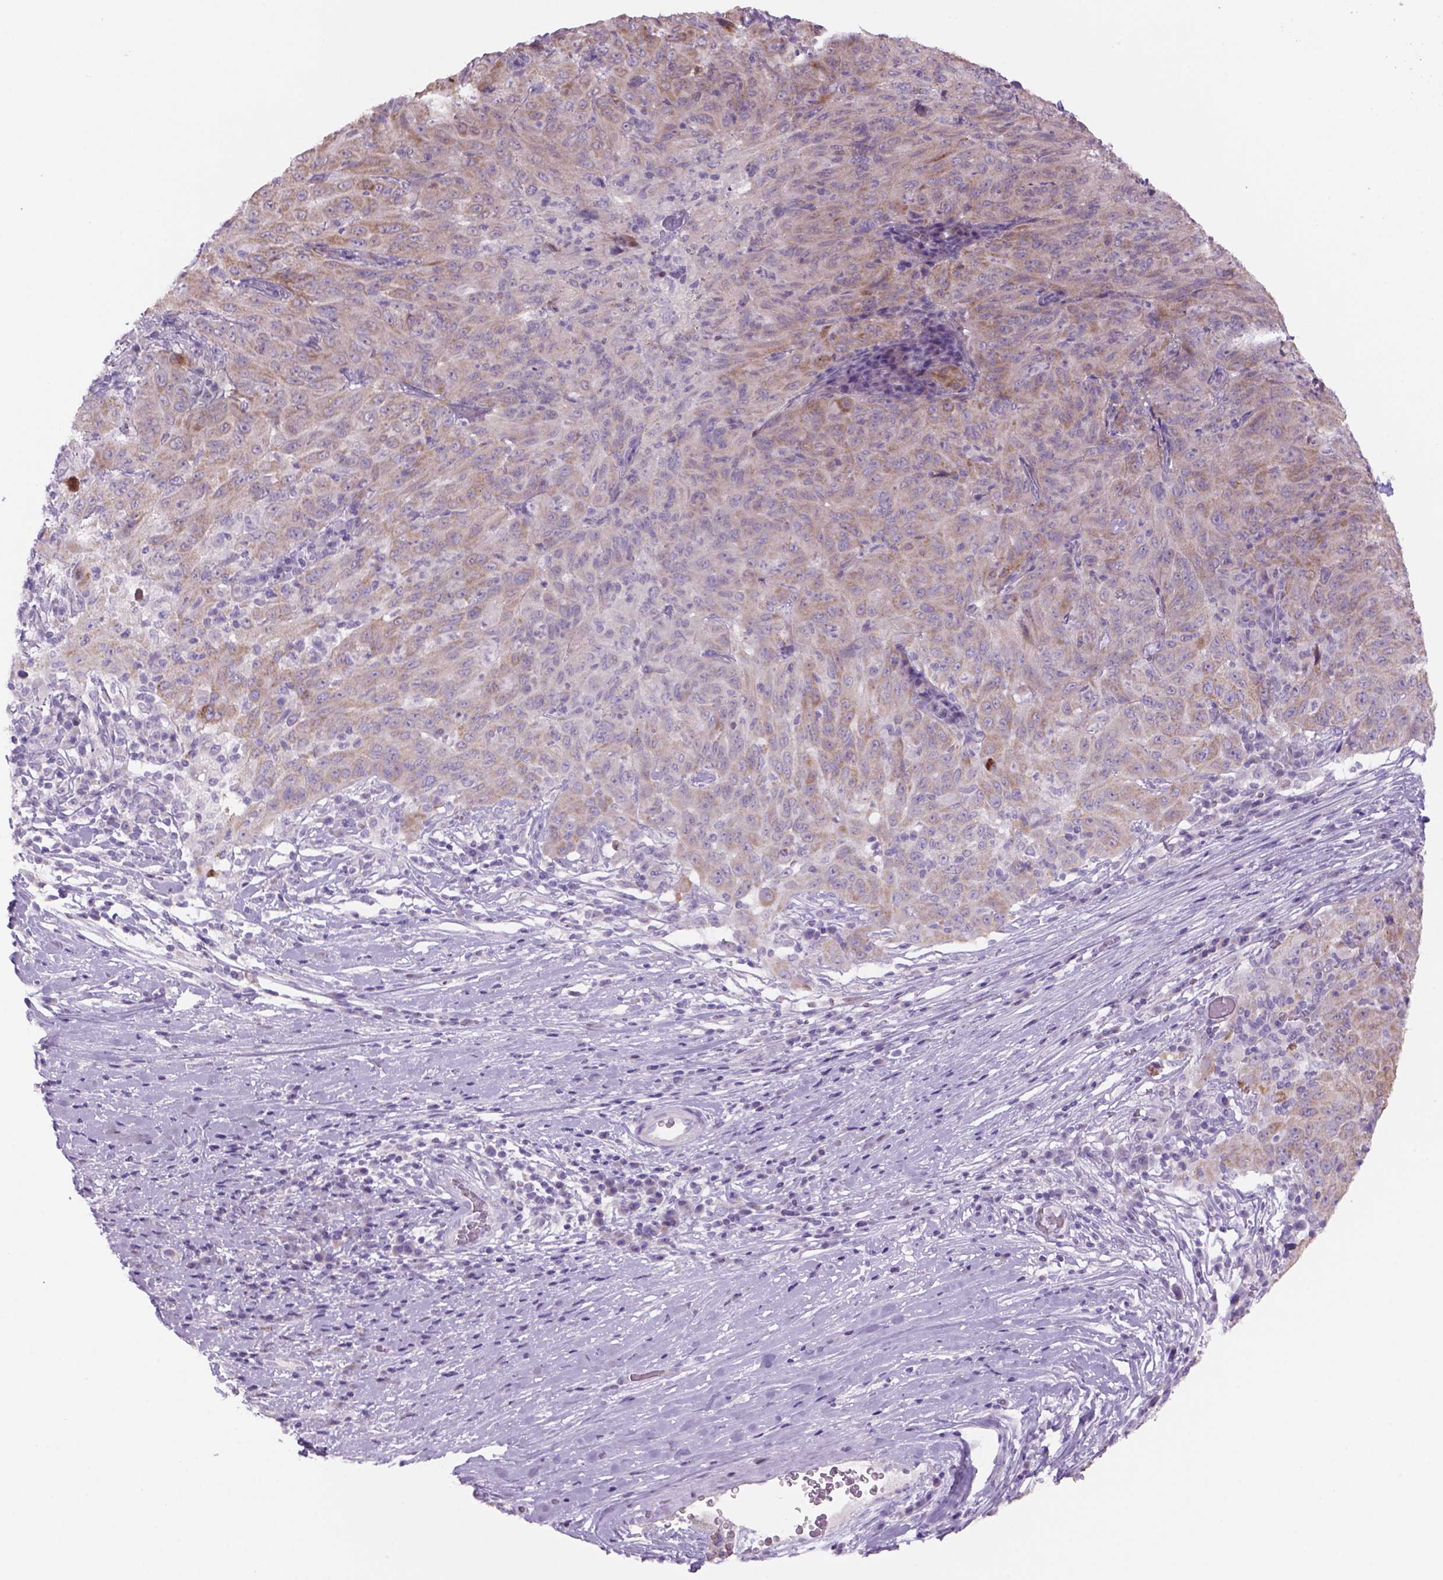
{"staining": {"intensity": "weak", "quantity": "25%-75%", "location": "cytoplasmic/membranous"}, "tissue": "pancreatic cancer", "cell_type": "Tumor cells", "image_type": "cancer", "snomed": [{"axis": "morphology", "description": "Adenocarcinoma, NOS"}, {"axis": "topography", "description": "Pancreas"}], "caption": "A micrograph showing weak cytoplasmic/membranous staining in approximately 25%-75% of tumor cells in pancreatic cancer (adenocarcinoma), as visualized by brown immunohistochemical staining.", "gene": "ADGRV1", "patient": {"sex": "male", "age": 63}}